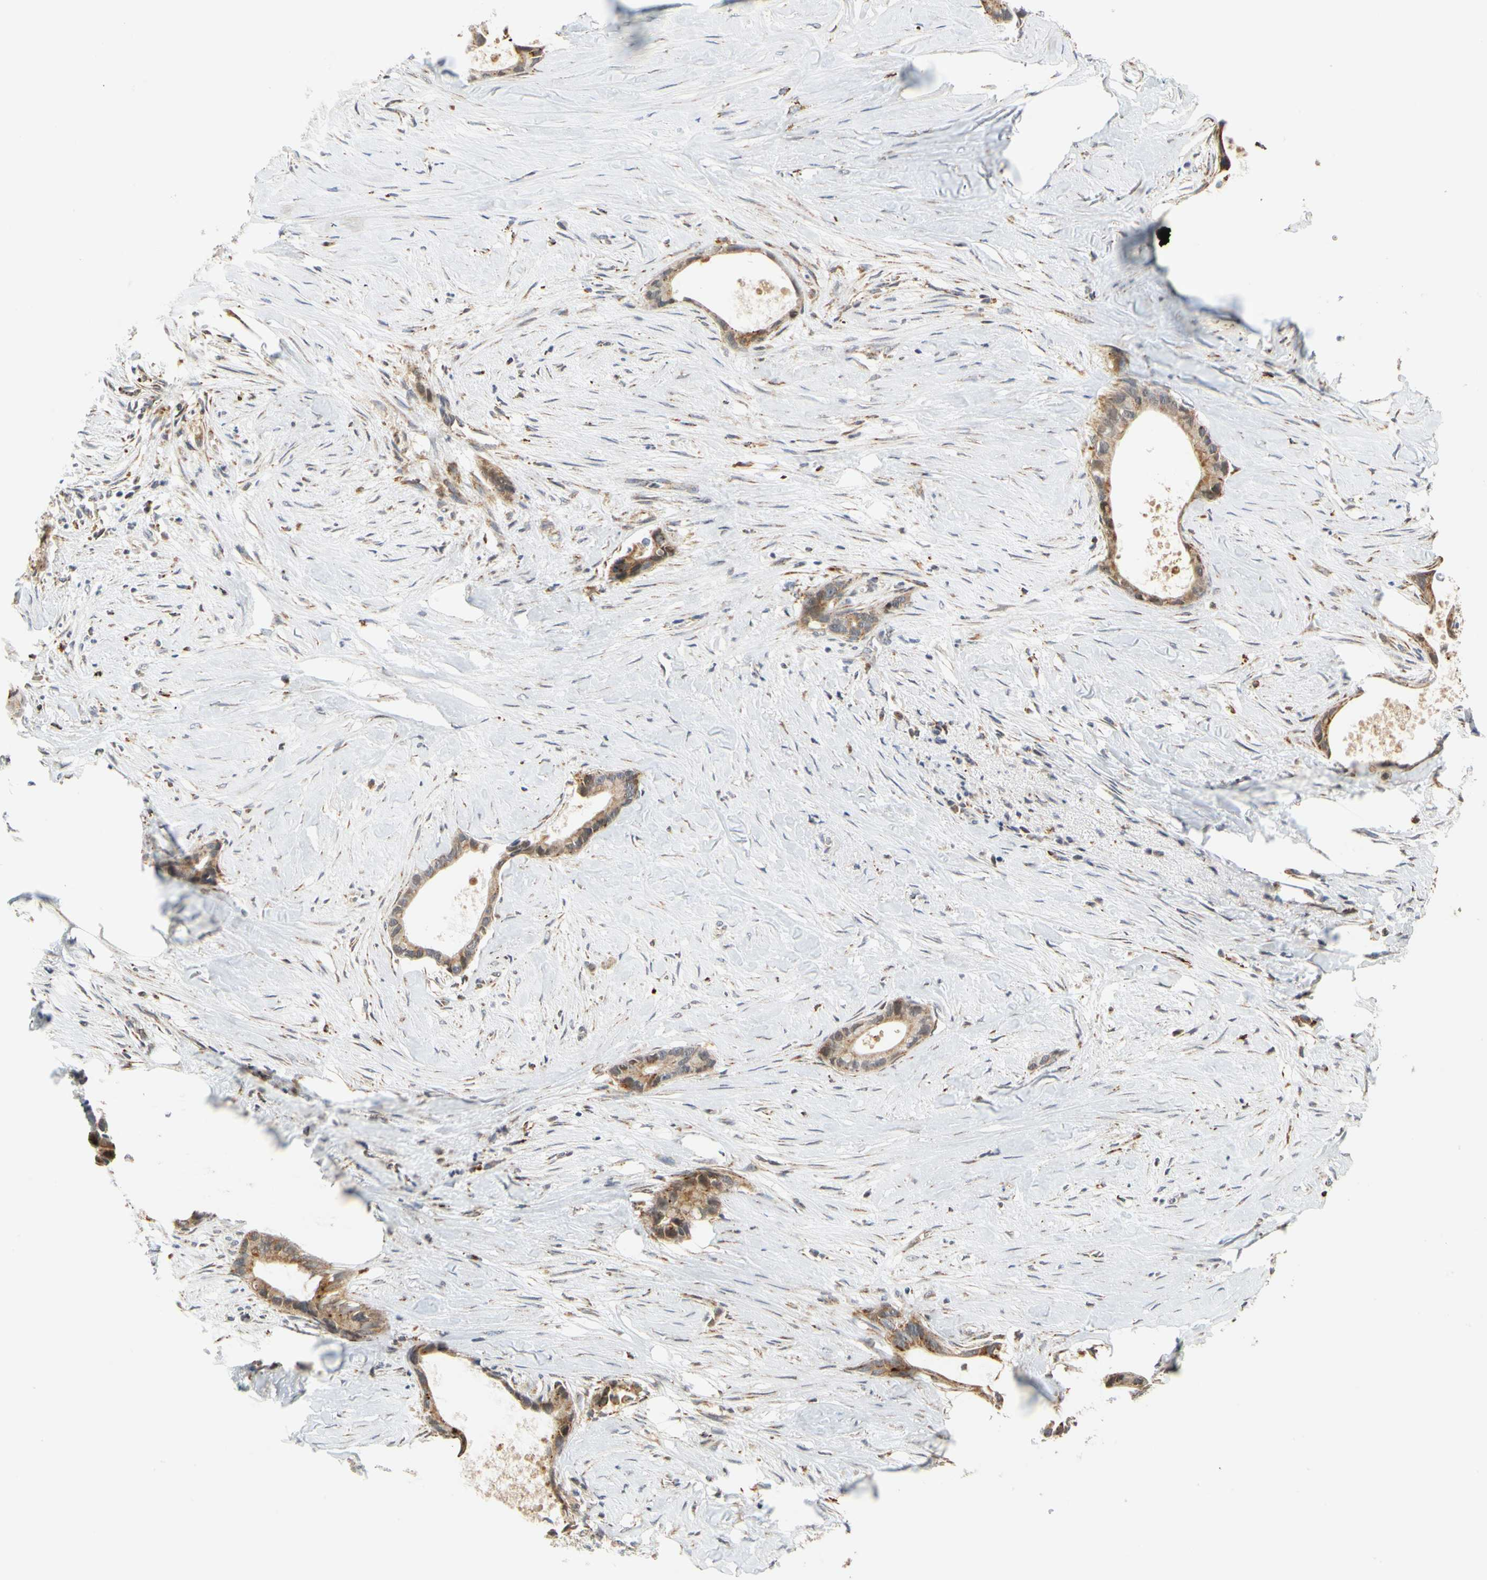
{"staining": {"intensity": "moderate", "quantity": ">75%", "location": "cytoplasmic/membranous"}, "tissue": "liver cancer", "cell_type": "Tumor cells", "image_type": "cancer", "snomed": [{"axis": "morphology", "description": "Cholangiocarcinoma"}, {"axis": "topography", "description": "Liver"}], "caption": "Liver cholangiocarcinoma tissue demonstrates moderate cytoplasmic/membranous positivity in about >75% of tumor cells", "gene": "SFXN3", "patient": {"sex": "female", "age": 55}}